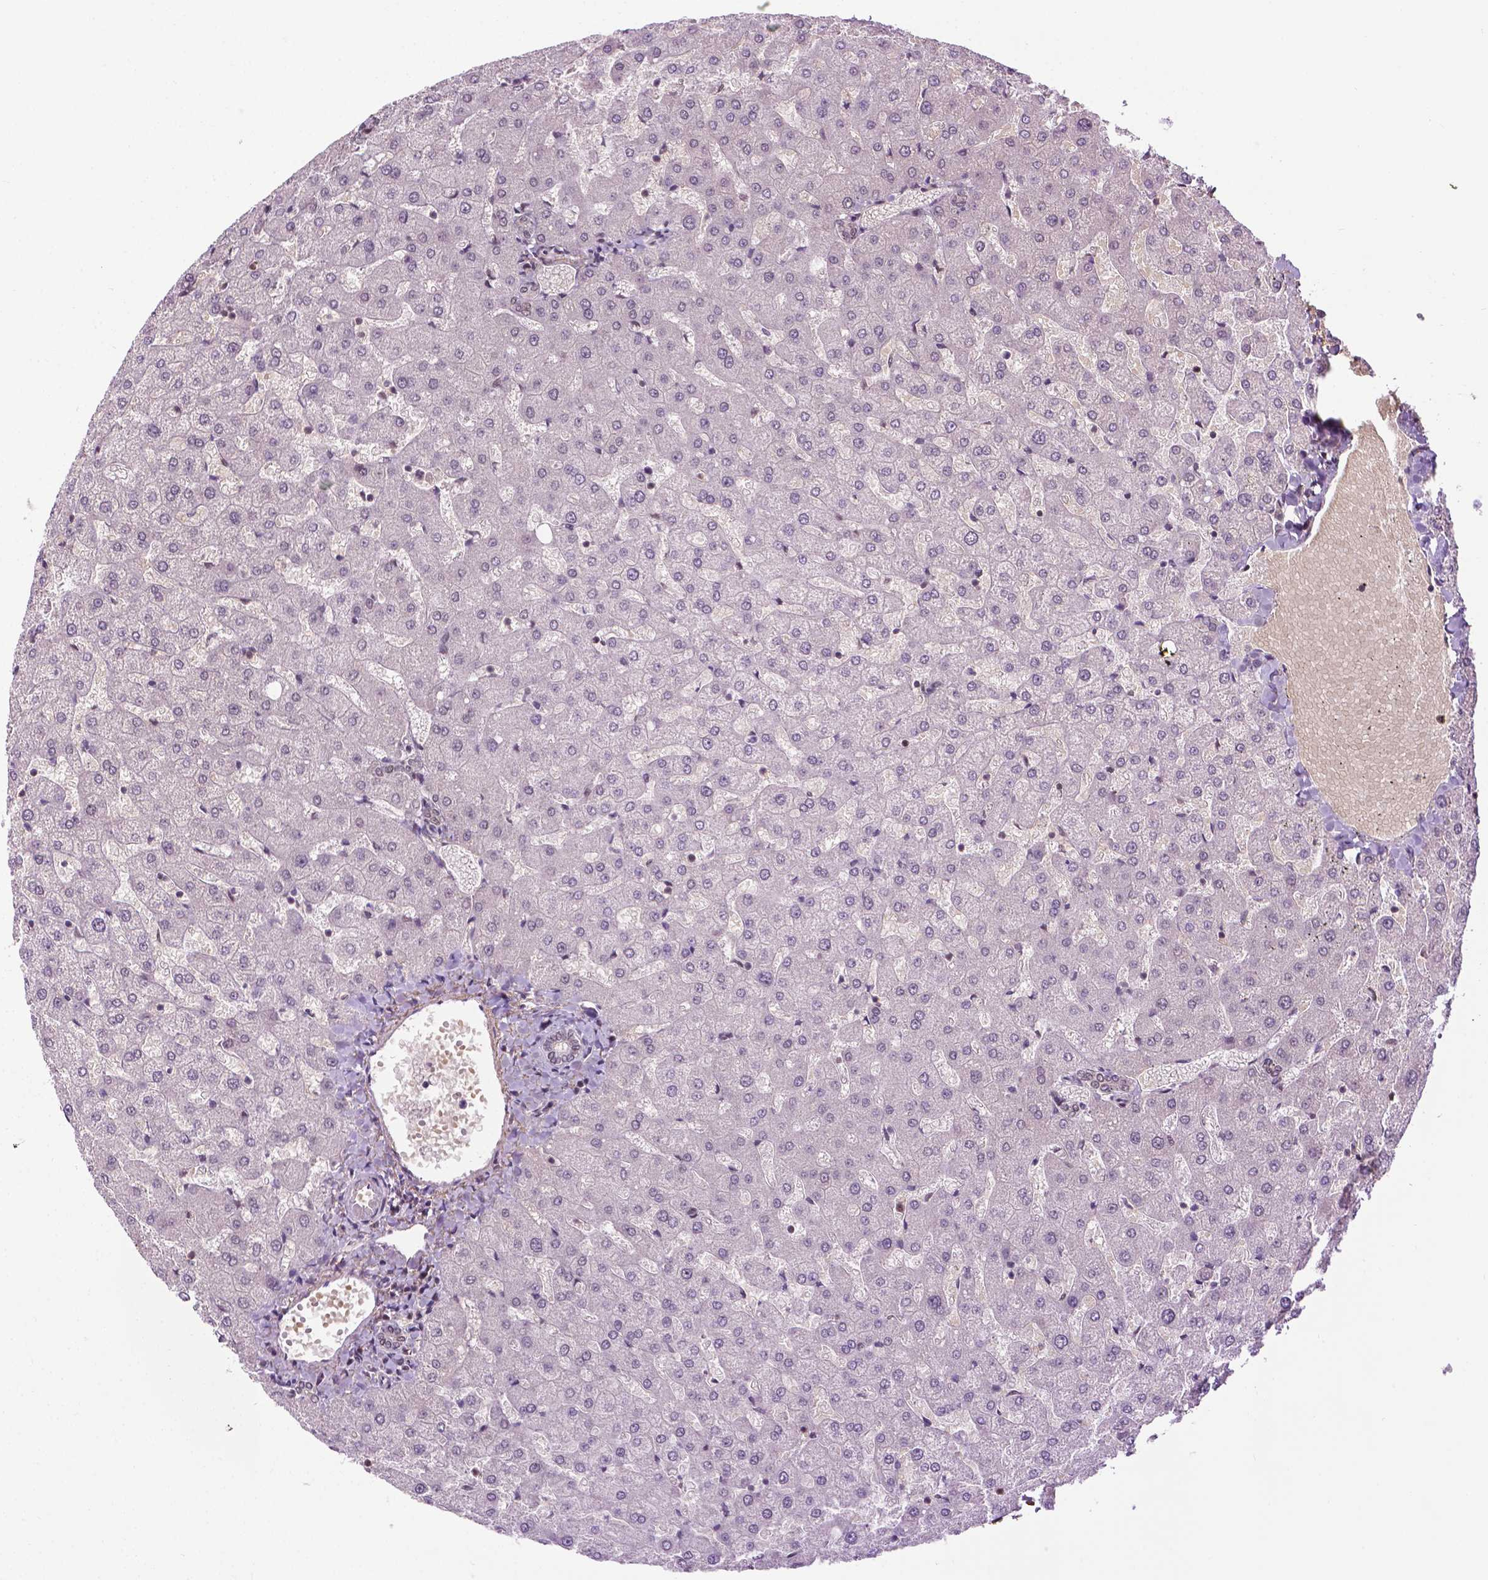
{"staining": {"intensity": "negative", "quantity": "none", "location": "none"}, "tissue": "liver", "cell_type": "Cholangiocytes", "image_type": "normal", "snomed": [{"axis": "morphology", "description": "Normal tissue, NOS"}, {"axis": "topography", "description": "Liver"}], "caption": "The micrograph exhibits no staining of cholangiocytes in unremarkable liver. Nuclei are stained in blue.", "gene": "UBQLN4", "patient": {"sex": "female", "age": 50}}